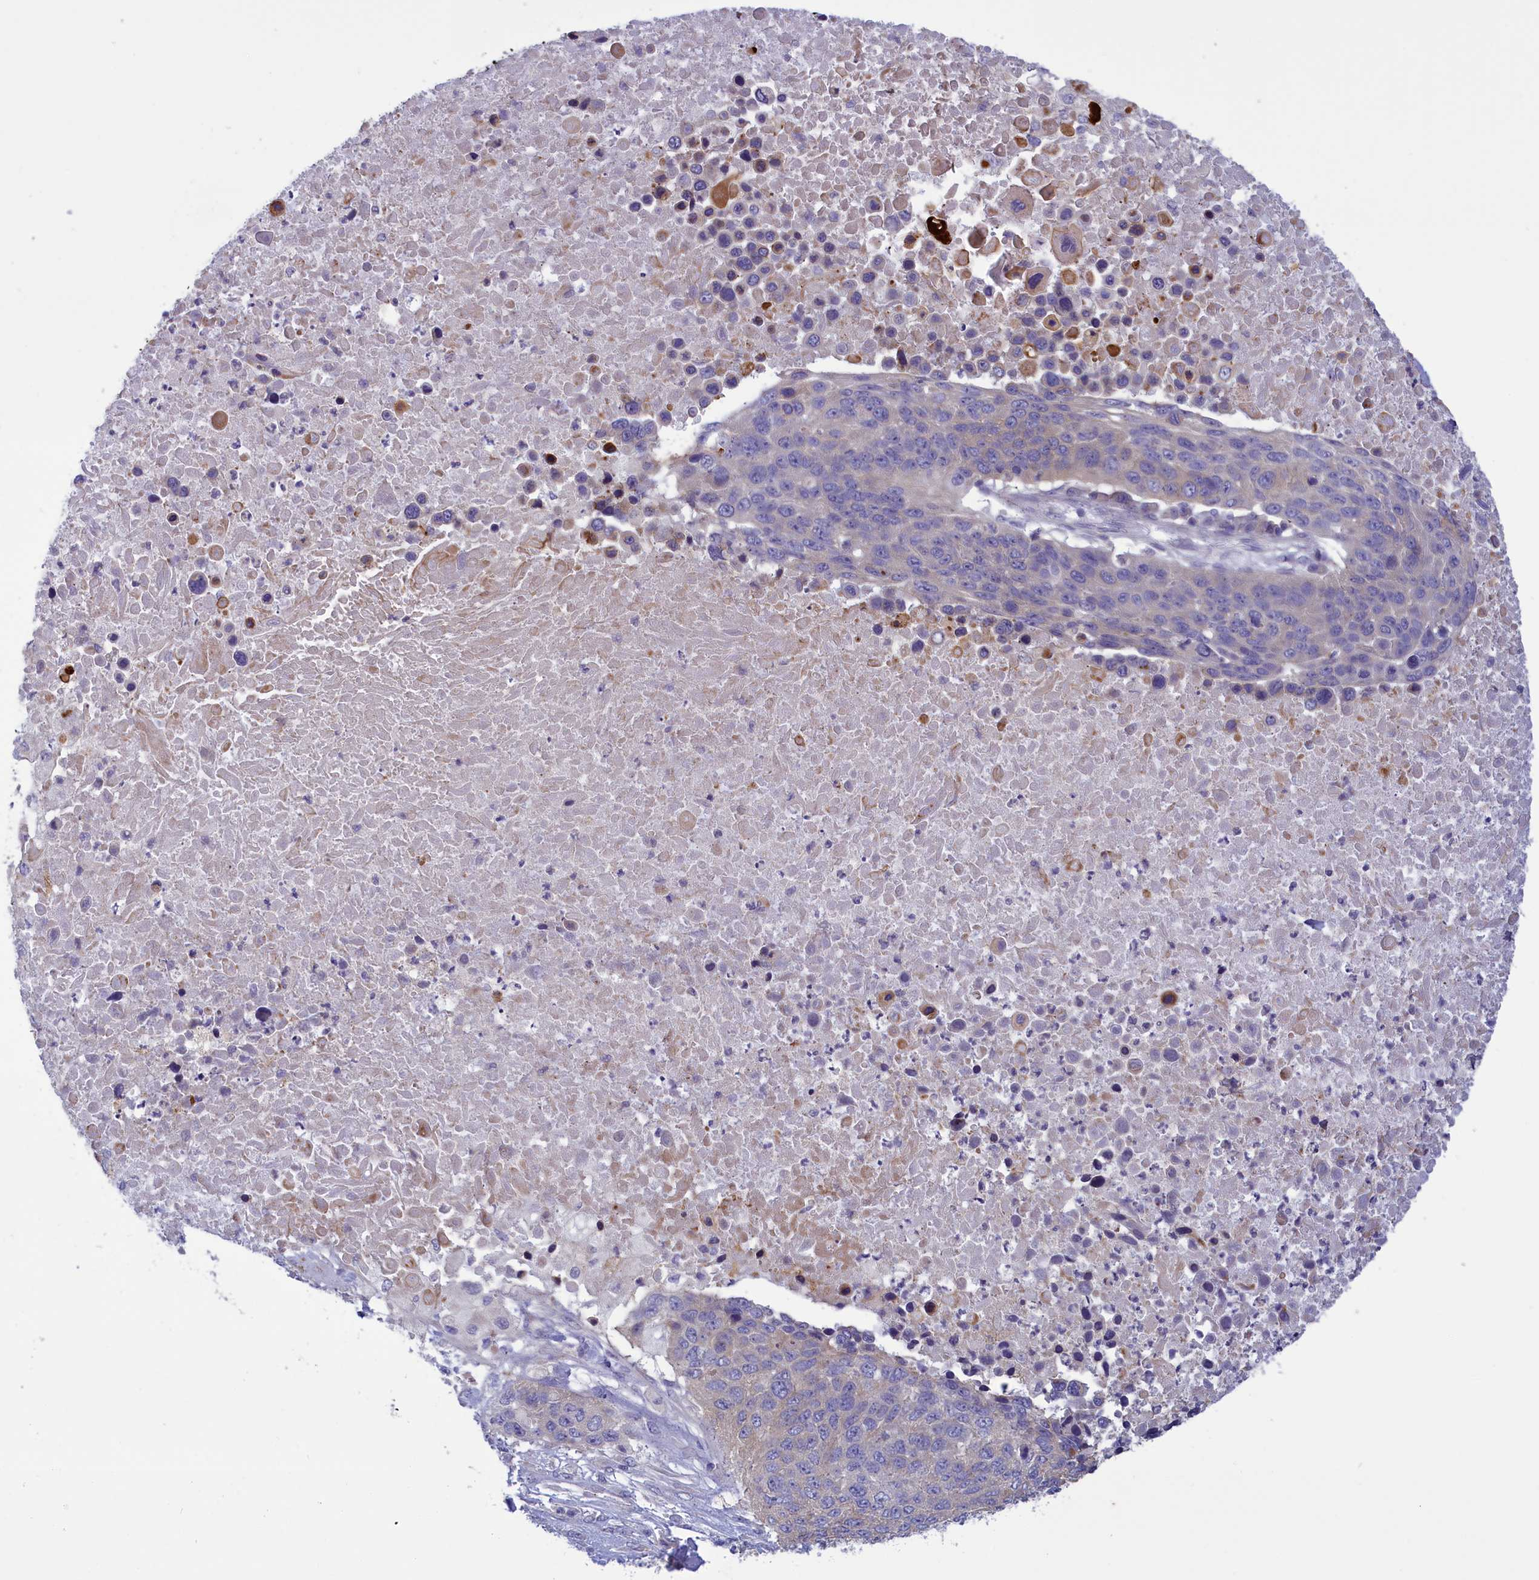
{"staining": {"intensity": "negative", "quantity": "none", "location": "none"}, "tissue": "lung cancer", "cell_type": "Tumor cells", "image_type": "cancer", "snomed": [{"axis": "morphology", "description": "Normal tissue, NOS"}, {"axis": "morphology", "description": "Squamous cell carcinoma, NOS"}, {"axis": "topography", "description": "Lymph node"}, {"axis": "topography", "description": "Lung"}], "caption": "Immunohistochemical staining of lung cancer (squamous cell carcinoma) shows no significant positivity in tumor cells. (DAB (3,3'-diaminobenzidine) IHC visualized using brightfield microscopy, high magnification).", "gene": "CORO2A", "patient": {"sex": "male", "age": 66}}